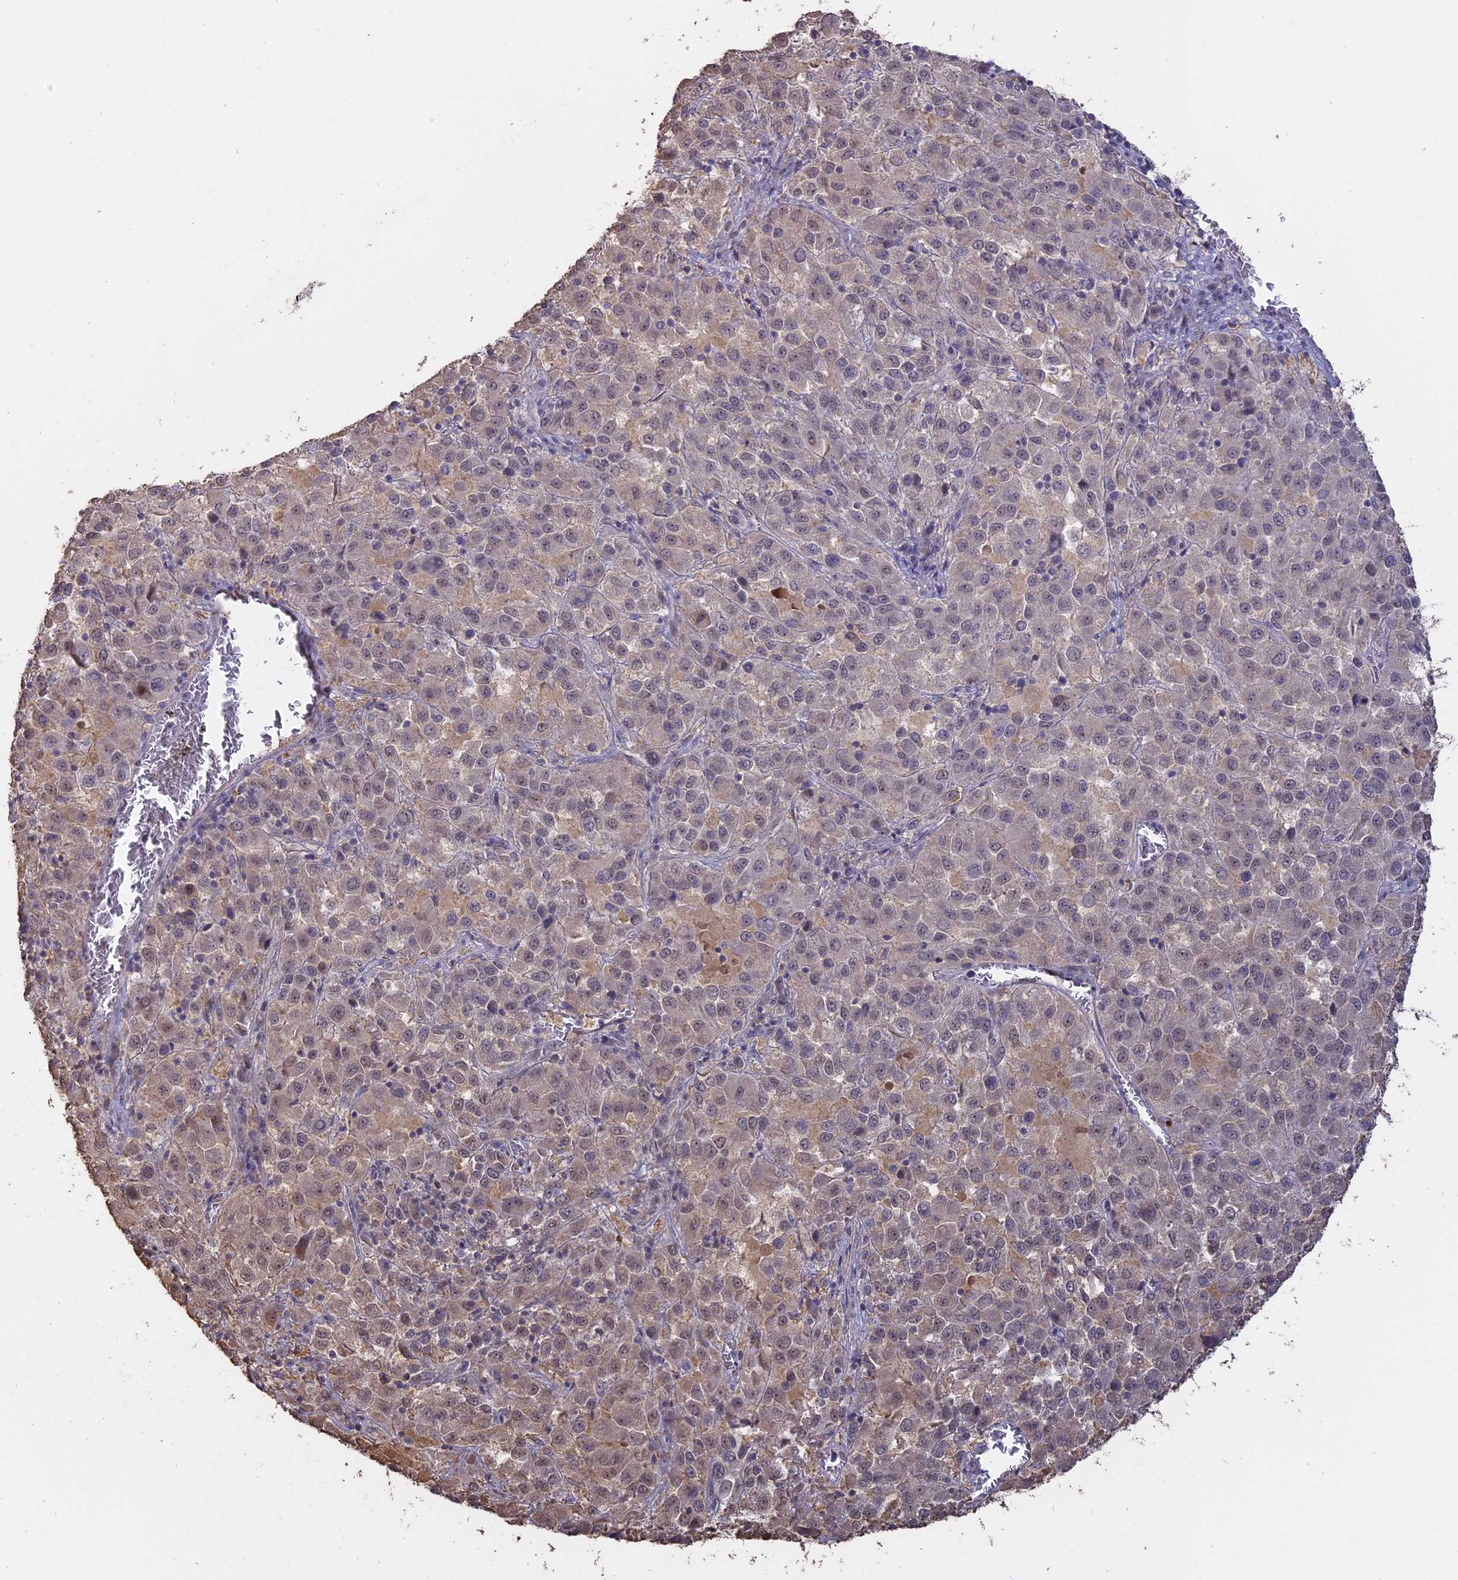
{"staining": {"intensity": "weak", "quantity": "<25%", "location": "nuclear"}, "tissue": "melanoma", "cell_type": "Tumor cells", "image_type": "cancer", "snomed": [{"axis": "morphology", "description": "Malignant melanoma, Metastatic site"}, {"axis": "topography", "description": "Lung"}], "caption": "IHC micrograph of melanoma stained for a protein (brown), which exhibits no staining in tumor cells.", "gene": "PSMC6", "patient": {"sex": "male", "age": 64}}